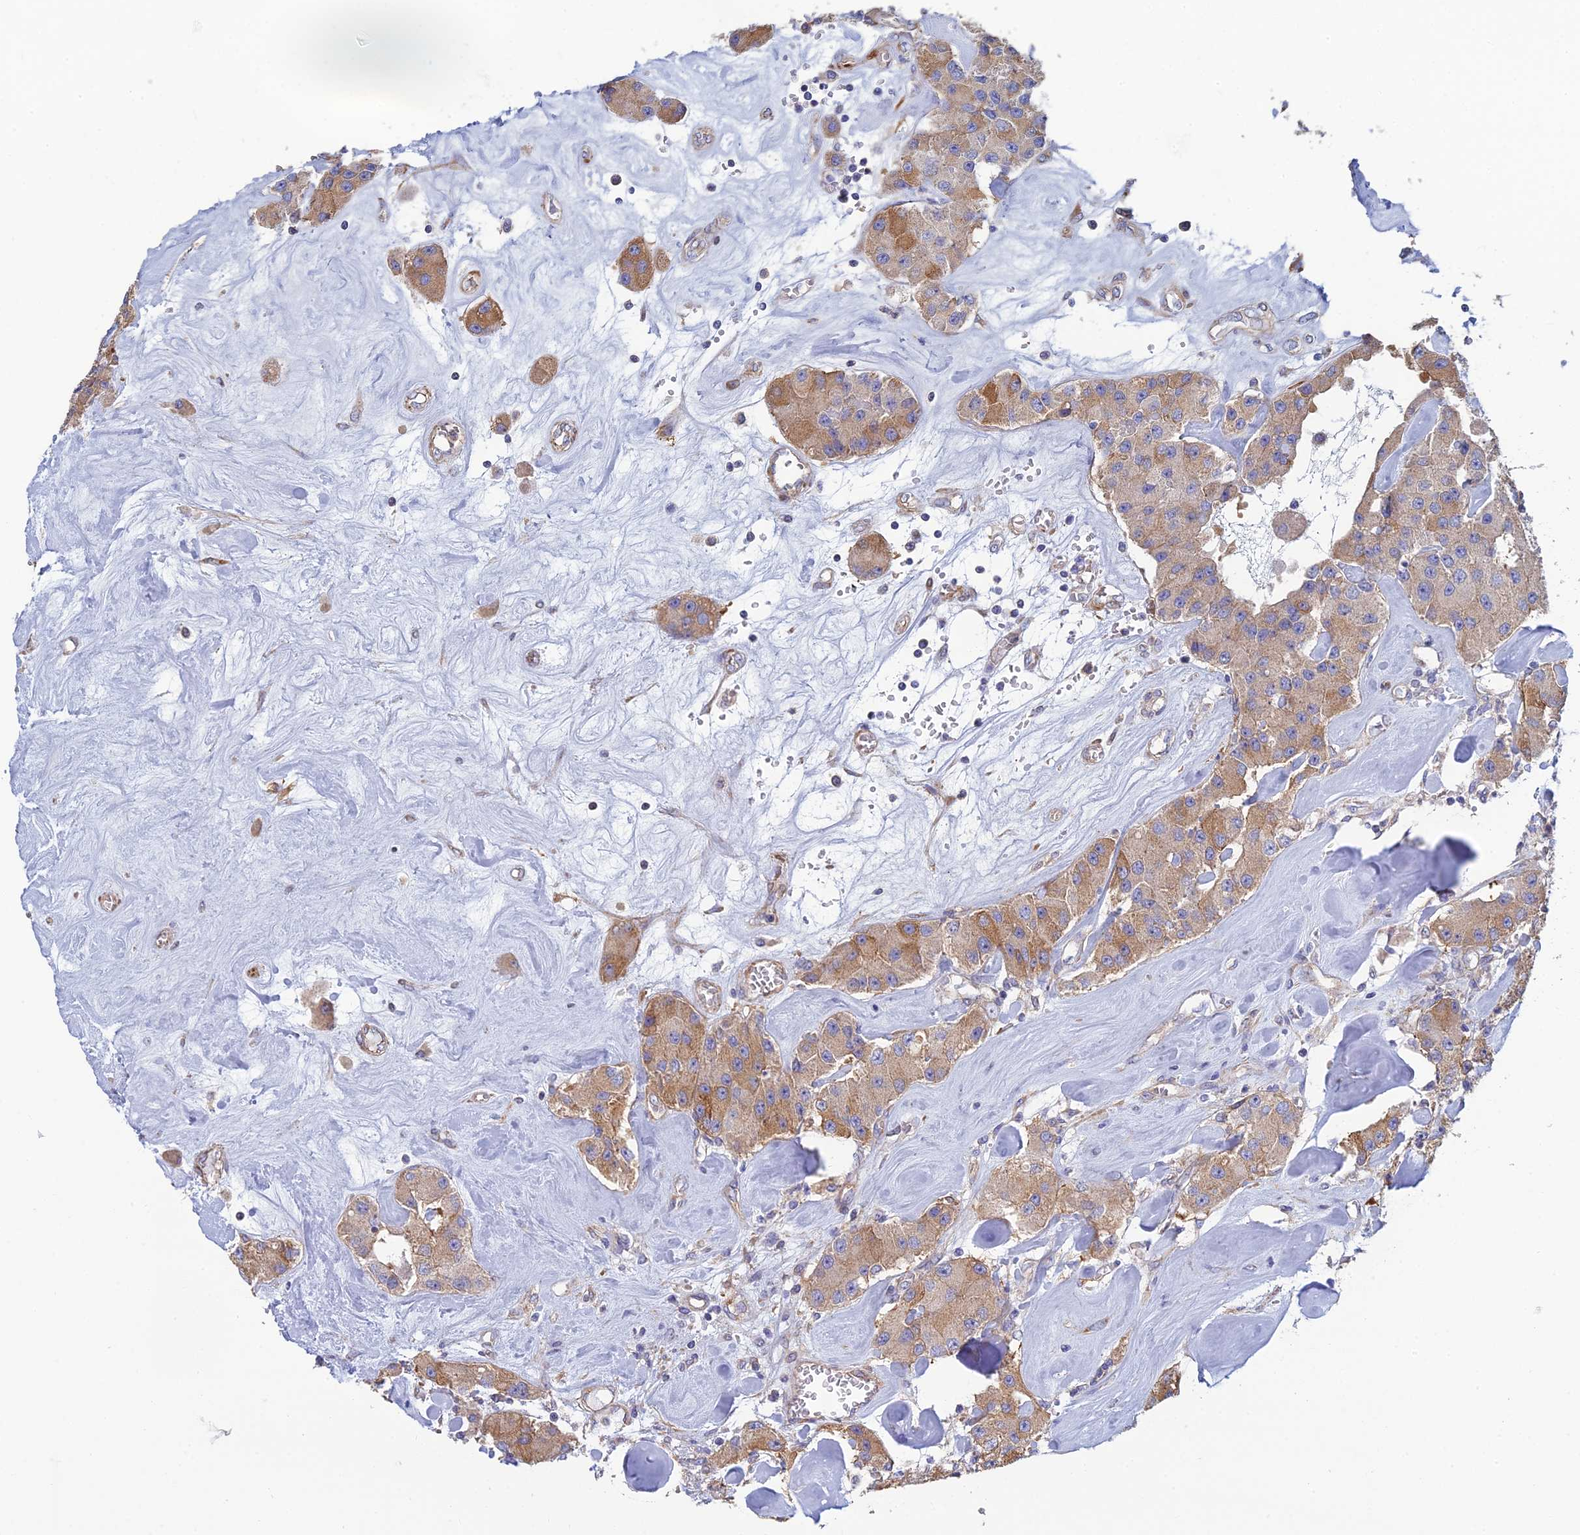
{"staining": {"intensity": "moderate", "quantity": ">75%", "location": "cytoplasmic/membranous"}, "tissue": "carcinoid", "cell_type": "Tumor cells", "image_type": "cancer", "snomed": [{"axis": "morphology", "description": "Carcinoid, malignant, NOS"}, {"axis": "topography", "description": "Pancreas"}], "caption": "A histopathology image showing moderate cytoplasmic/membranous positivity in approximately >75% of tumor cells in carcinoid (malignant), as visualized by brown immunohistochemical staining.", "gene": "PCDHA5", "patient": {"sex": "male", "age": 41}}